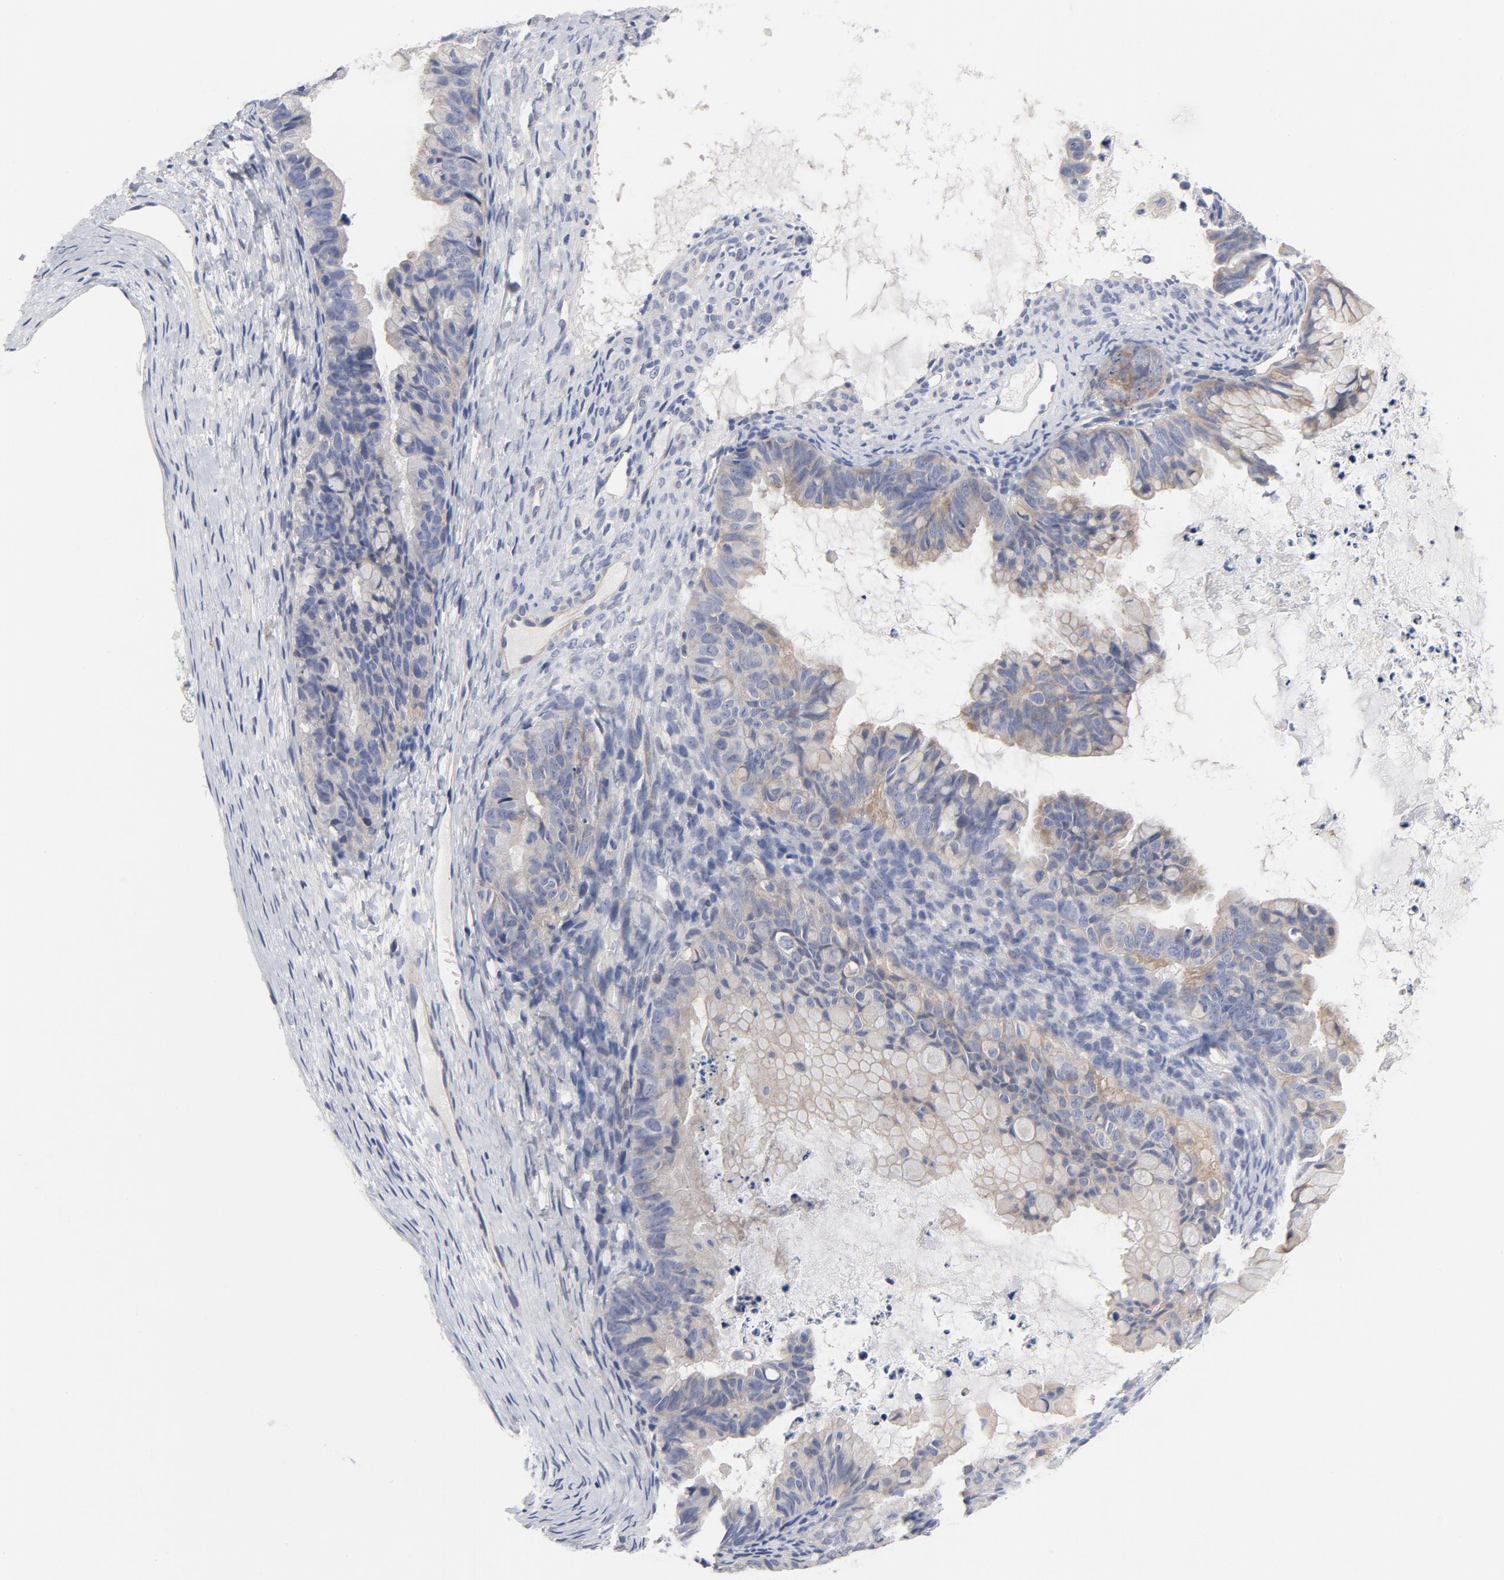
{"staining": {"intensity": "weak", "quantity": ">75%", "location": "cytoplasmic/membranous"}, "tissue": "ovarian cancer", "cell_type": "Tumor cells", "image_type": "cancer", "snomed": [{"axis": "morphology", "description": "Cystadenocarcinoma, mucinous, NOS"}, {"axis": "topography", "description": "Ovary"}], "caption": "IHC (DAB (3,3'-diaminobenzidine)) staining of ovarian cancer reveals weak cytoplasmic/membranous protein expression in approximately >75% of tumor cells.", "gene": "ROCK1", "patient": {"sex": "female", "age": 36}}